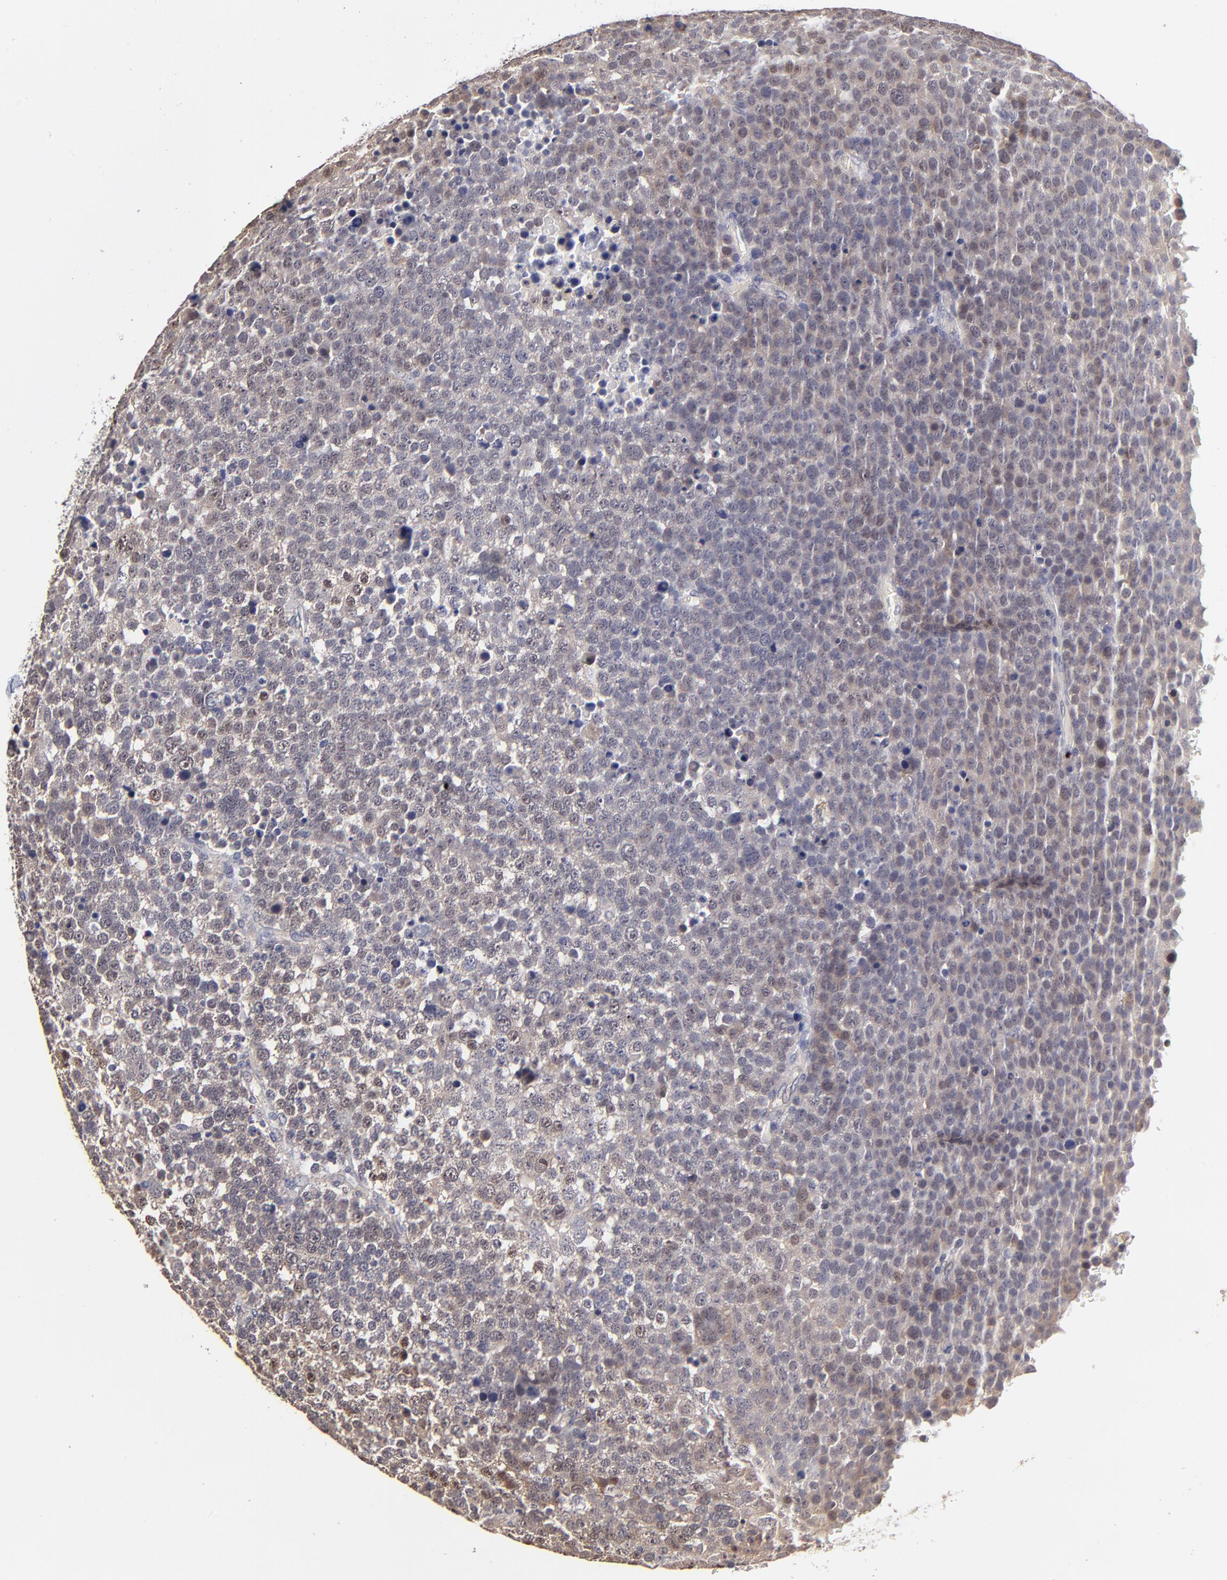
{"staining": {"intensity": "weak", "quantity": ">75%", "location": "cytoplasmic/membranous"}, "tissue": "testis cancer", "cell_type": "Tumor cells", "image_type": "cancer", "snomed": [{"axis": "morphology", "description": "Seminoma, NOS"}, {"axis": "topography", "description": "Testis"}], "caption": "IHC photomicrograph of human testis seminoma stained for a protein (brown), which reveals low levels of weak cytoplasmic/membranous expression in about >75% of tumor cells.", "gene": "ZNF10", "patient": {"sex": "male", "age": 71}}